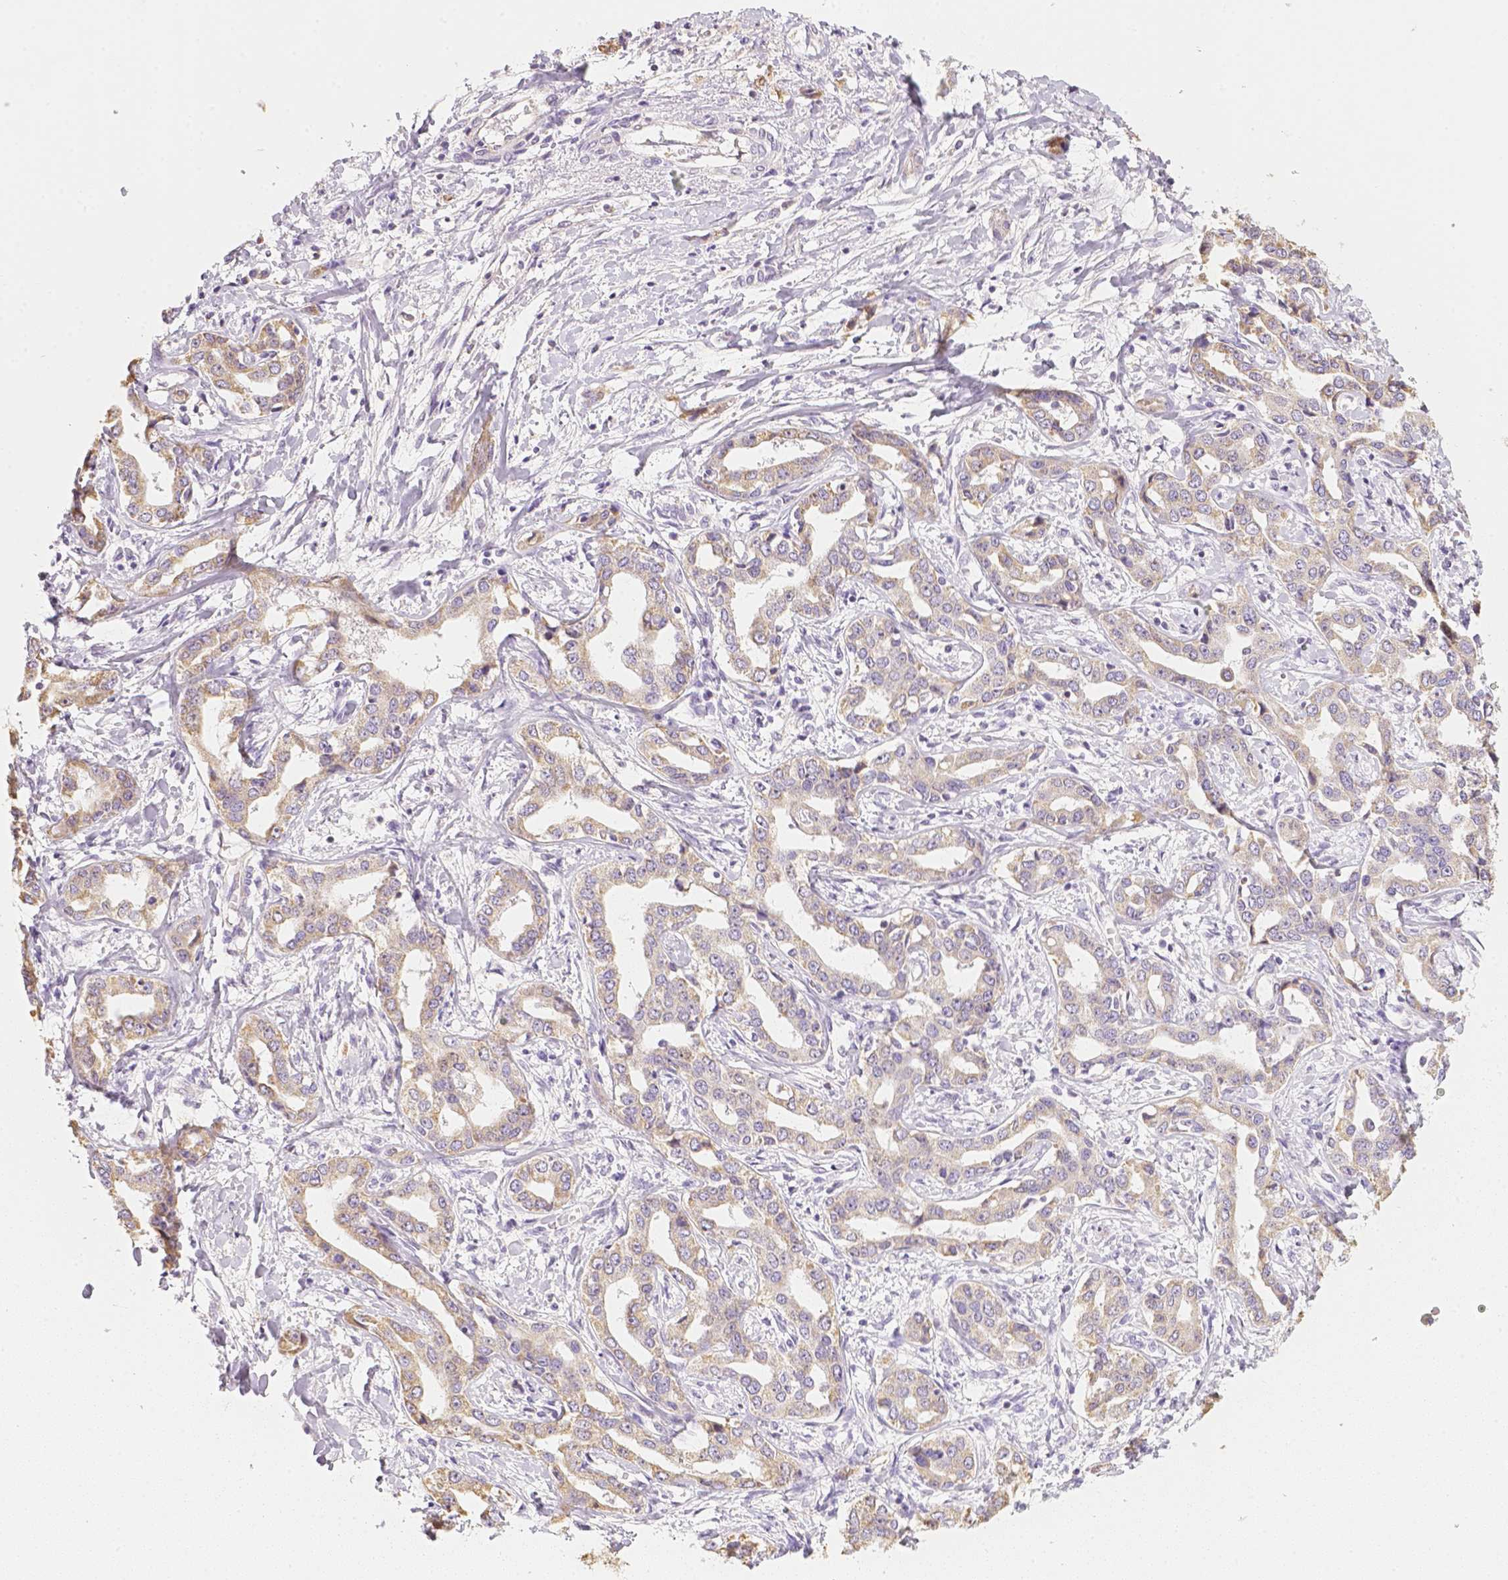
{"staining": {"intensity": "moderate", "quantity": ">75%", "location": "cytoplasmic/membranous"}, "tissue": "liver cancer", "cell_type": "Tumor cells", "image_type": "cancer", "snomed": [{"axis": "morphology", "description": "Cholangiocarcinoma"}, {"axis": "topography", "description": "Liver"}], "caption": "IHC histopathology image of cholangiocarcinoma (liver) stained for a protein (brown), which exhibits medium levels of moderate cytoplasmic/membranous expression in approximately >75% of tumor cells.", "gene": "NVL", "patient": {"sex": "male", "age": 59}}